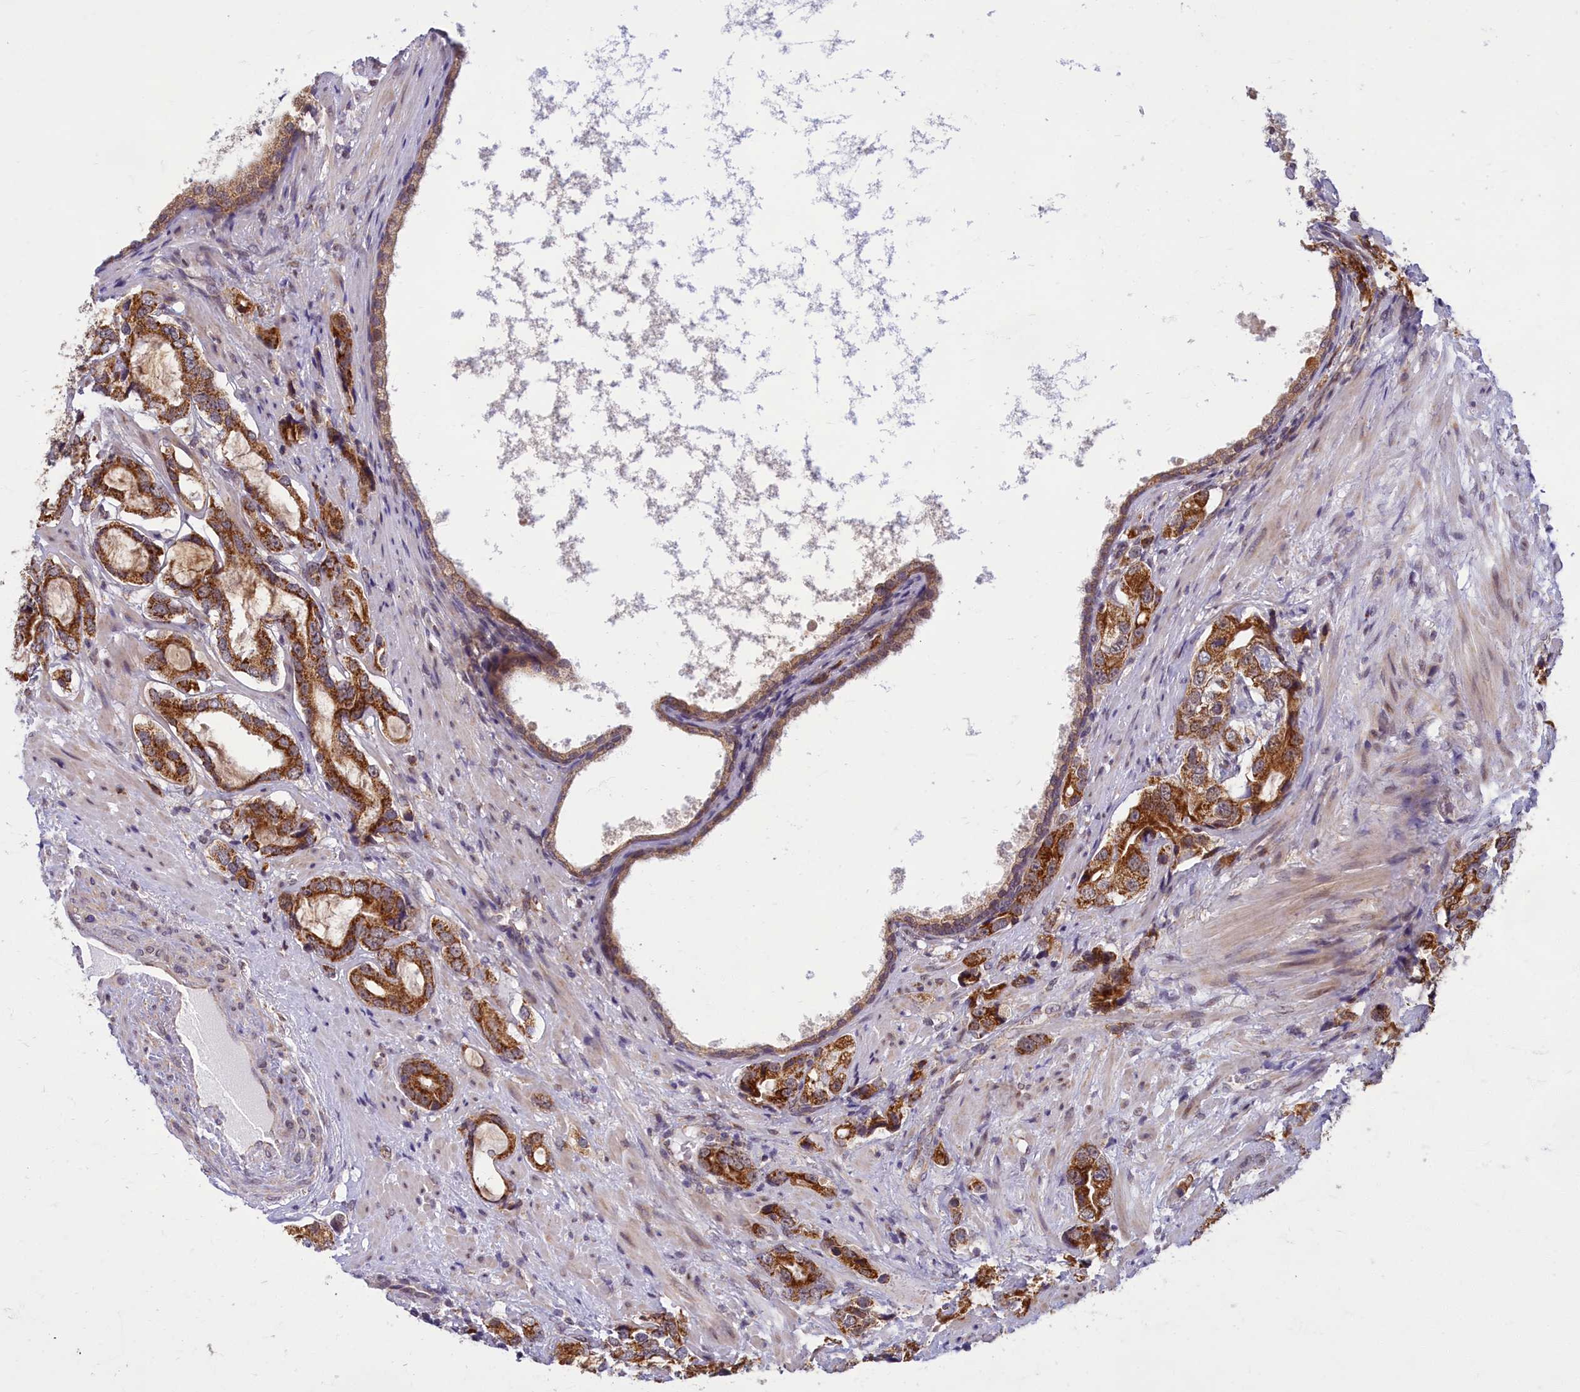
{"staining": {"intensity": "strong", "quantity": ">75%", "location": "cytoplasmic/membranous"}, "tissue": "prostate cancer", "cell_type": "Tumor cells", "image_type": "cancer", "snomed": [{"axis": "morphology", "description": "Adenocarcinoma, High grade"}, {"axis": "topography", "description": "Prostate"}], "caption": "Brown immunohistochemical staining in human prostate high-grade adenocarcinoma exhibits strong cytoplasmic/membranous expression in about >75% of tumor cells. (DAB (3,3'-diaminobenzidine) = brown stain, brightfield microscopy at high magnification).", "gene": "EARS2", "patient": {"sex": "male", "age": 75}}